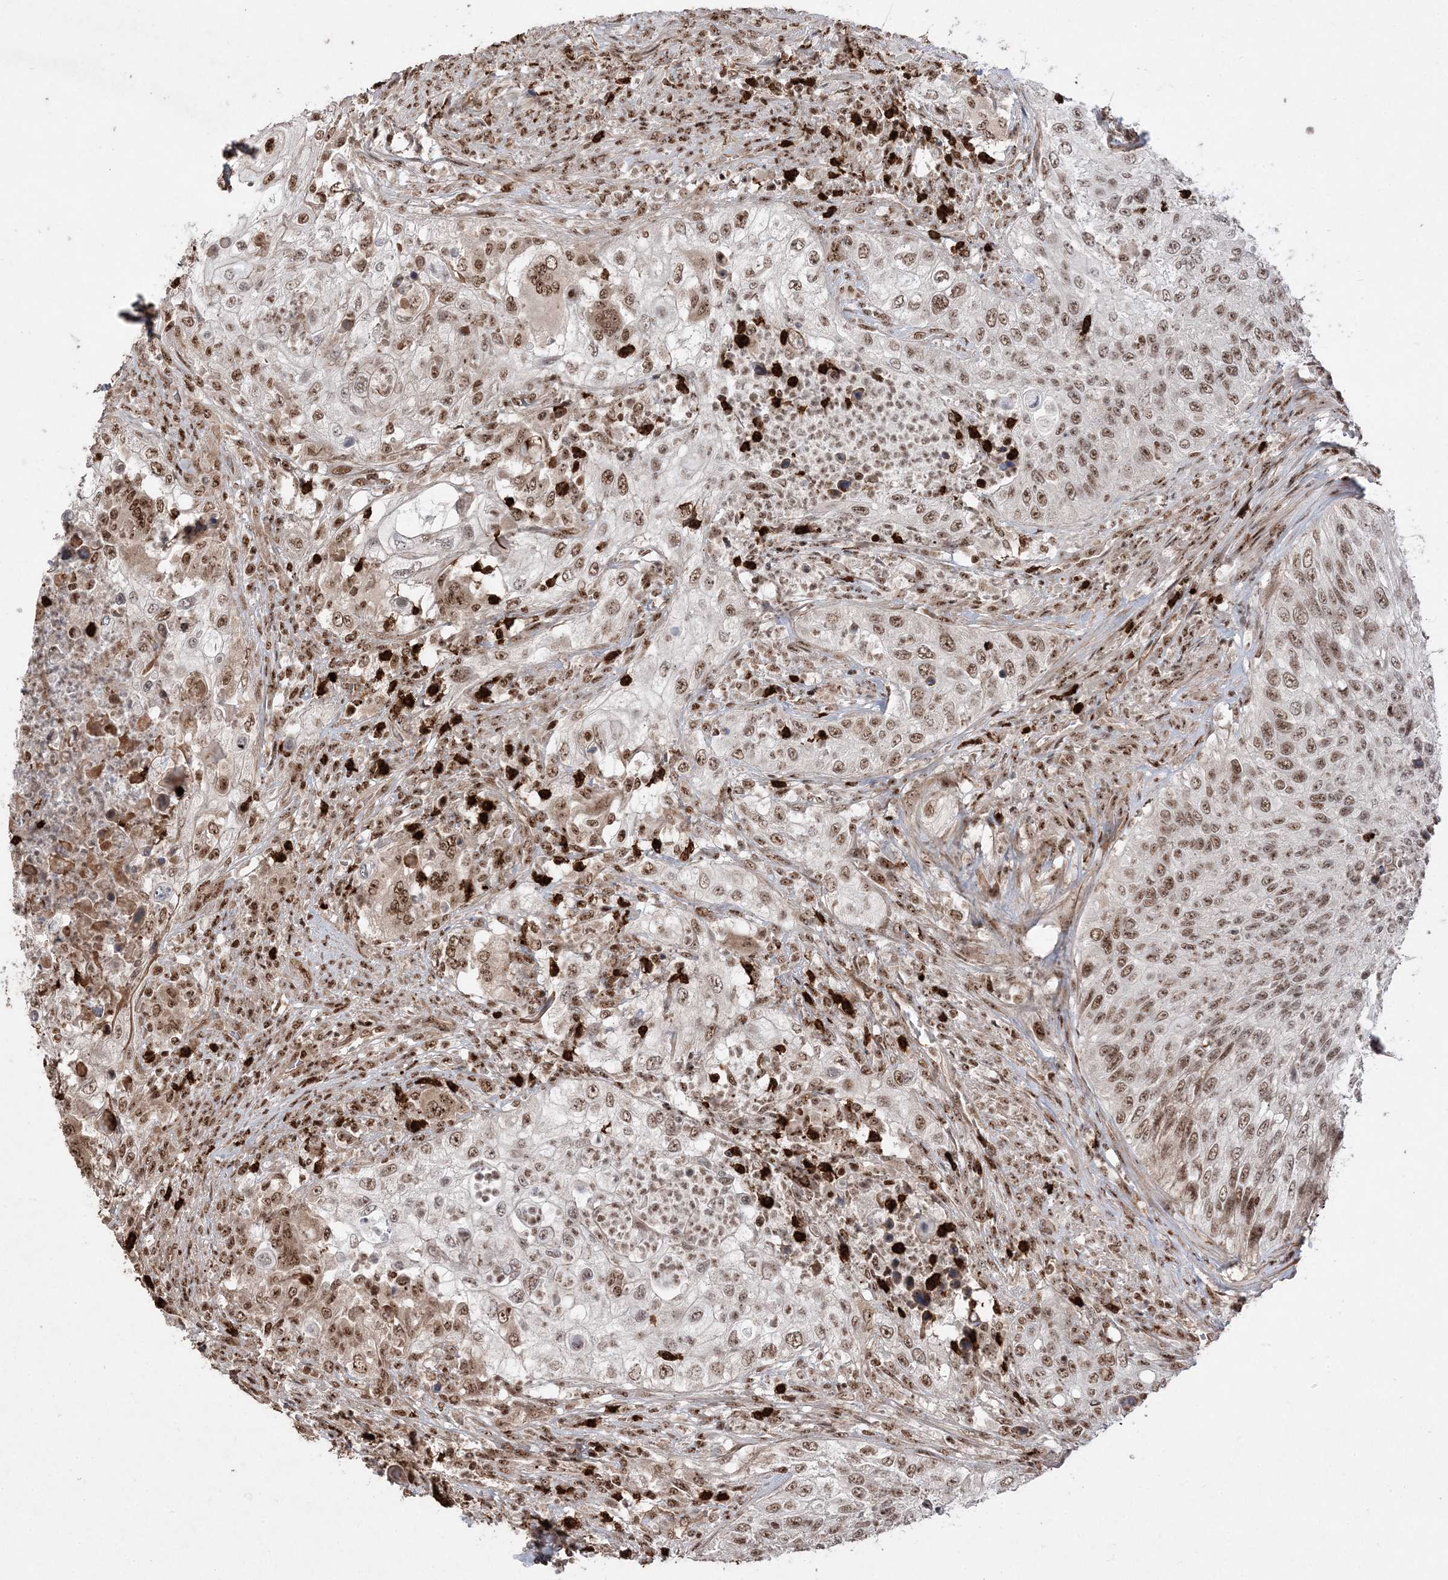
{"staining": {"intensity": "moderate", "quantity": ">75%", "location": "nuclear"}, "tissue": "urothelial cancer", "cell_type": "Tumor cells", "image_type": "cancer", "snomed": [{"axis": "morphology", "description": "Urothelial carcinoma, High grade"}, {"axis": "topography", "description": "Urinary bladder"}], "caption": "Immunohistochemical staining of urothelial cancer exhibits moderate nuclear protein positivity in about >75% of tumor cells. The staining is performed using DAB (3,3'-diaminobenzidine) brown chromogen to label protein expression. The nuclei are counter-stained blue using hematoxylin.", "gene": "RBM17", "patient": {"sex": "female", "age": 60}}